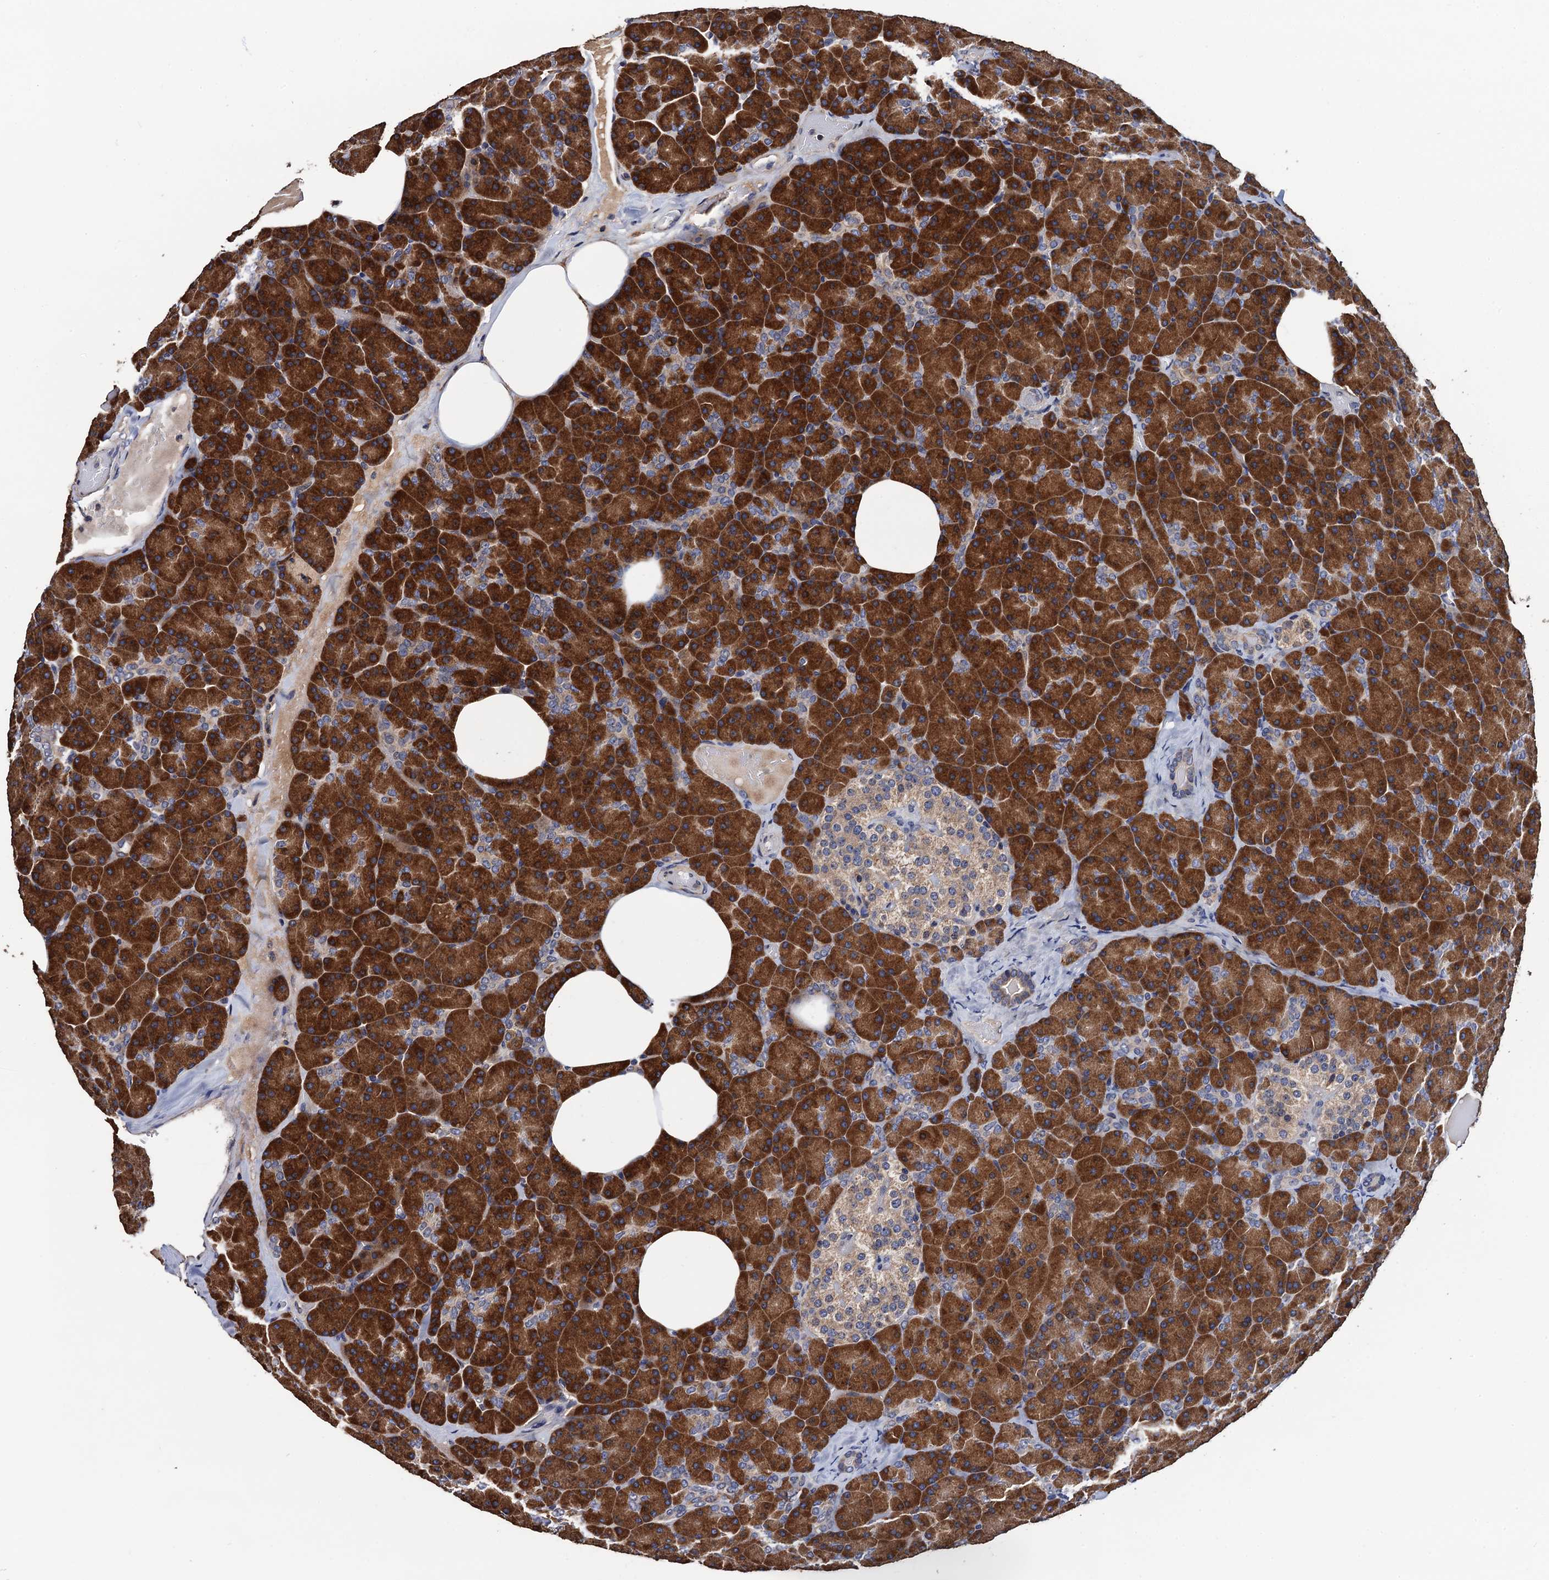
{"staining": {"intensity": "strong", "quantity": ">75%", "location": "cytoplasmic/membranous"}, "tissue": "pancreas", "cell_type": "Exocrine glandular cells", "image_type": "normal", "snomed": [{"axis": "morphology", "description": "Normal tissue, NOS"}, {"axis": "morphology", "description": "Carcinoid, malignant, NOS"}, {"axis": "topography", "description": "Pancreas"}], "caption": "Pancreas stained with immunohistochemistry displays strong cytoplasmic/membranous positivity in approximately >75% of exocrine glandular cells.", "gene": "RGS11", "patient": {"sex": "female", "age": 35}}